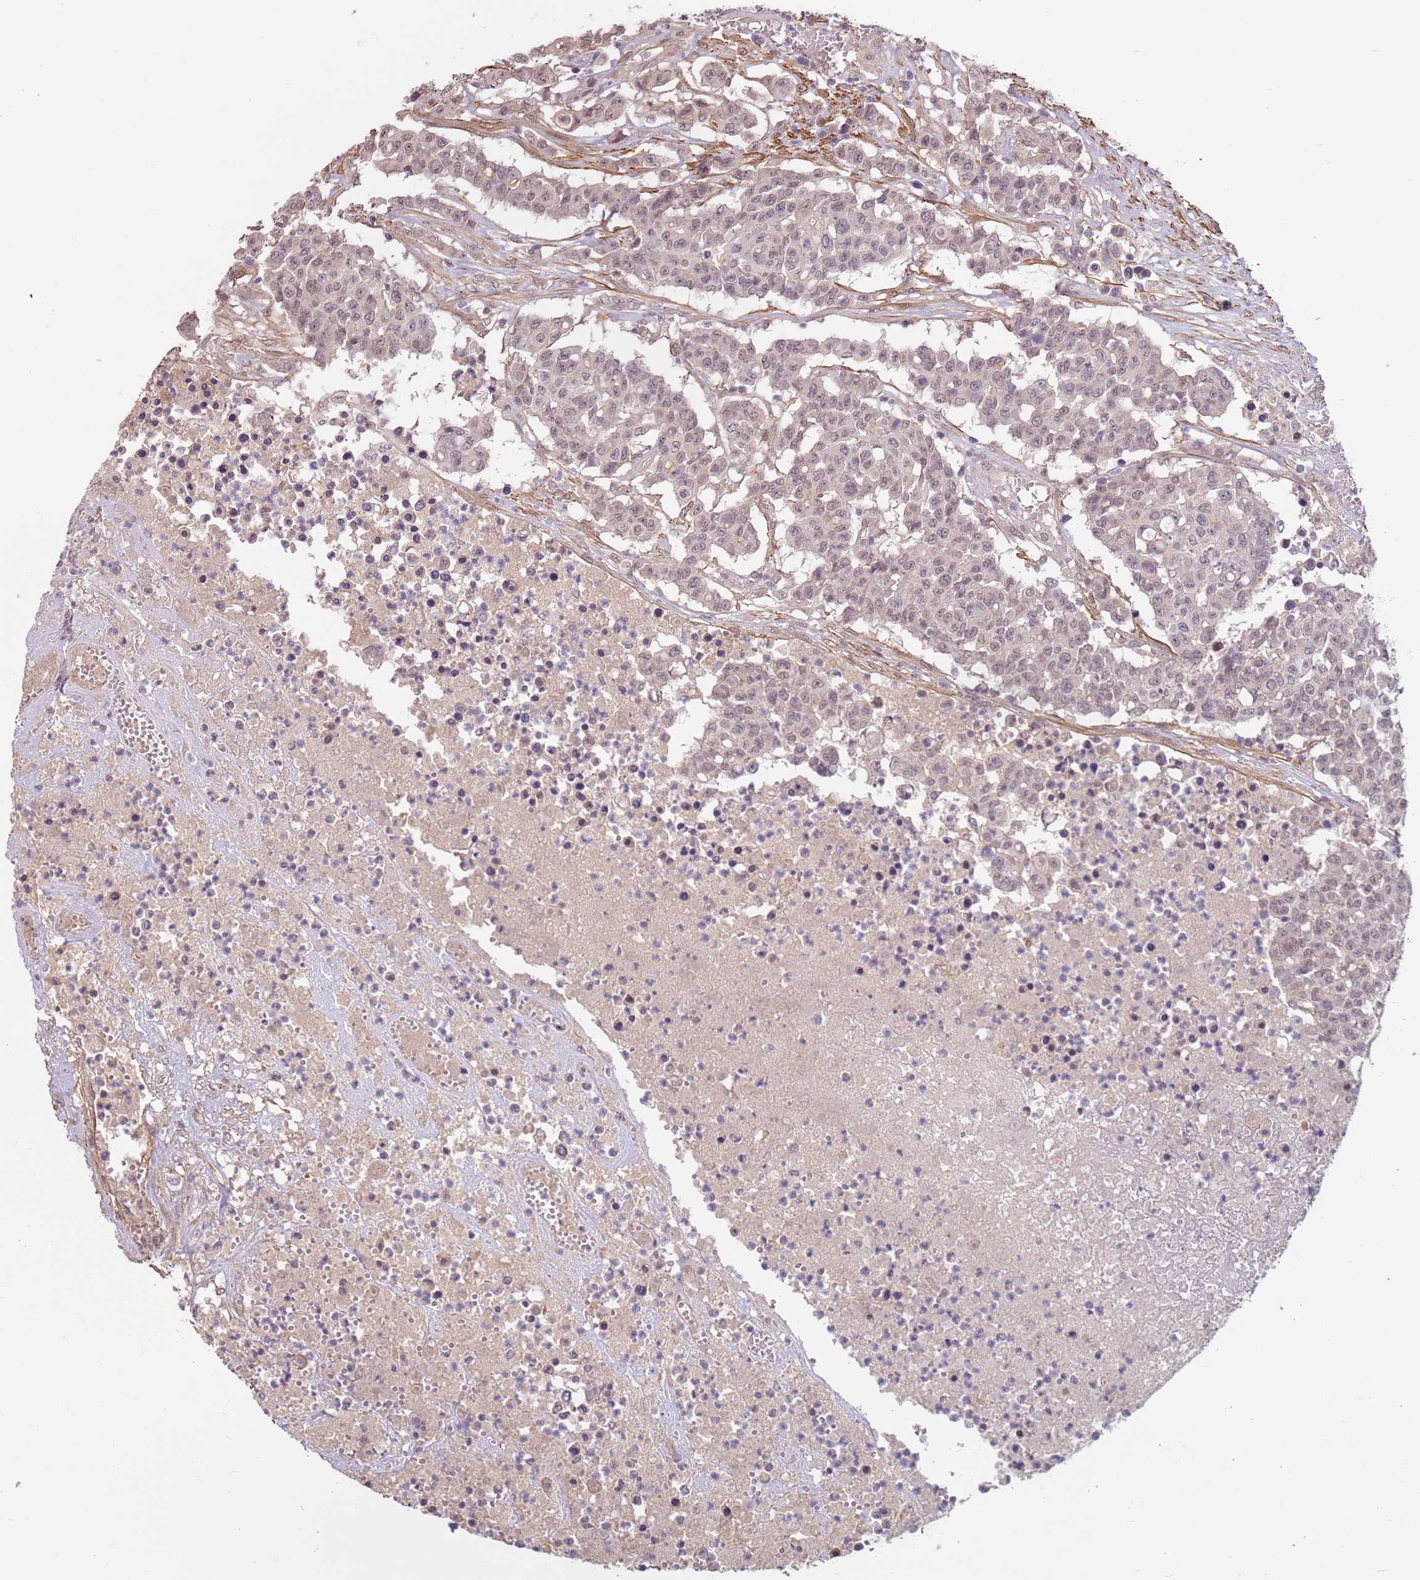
{"staining": {"intensity": "moderate", "quantity": ">75%", "location": "nuclear"}, "tissue": "colorectal cancer", "cell_type": "Tumor cells", "image_type": "cancer", "snomed": [{"axis": "morphology", "description": "Adenocarcinoma, NOS"}, {"axis": "topography", "description": "Colon"}], "caption": "Tumor cells display medium levels of moderate nuclear expression in about >75% of cells in colorectal adenocarcinoma.", "gene": "WDR93", "patient": {"sex": "male", "age": 51}}